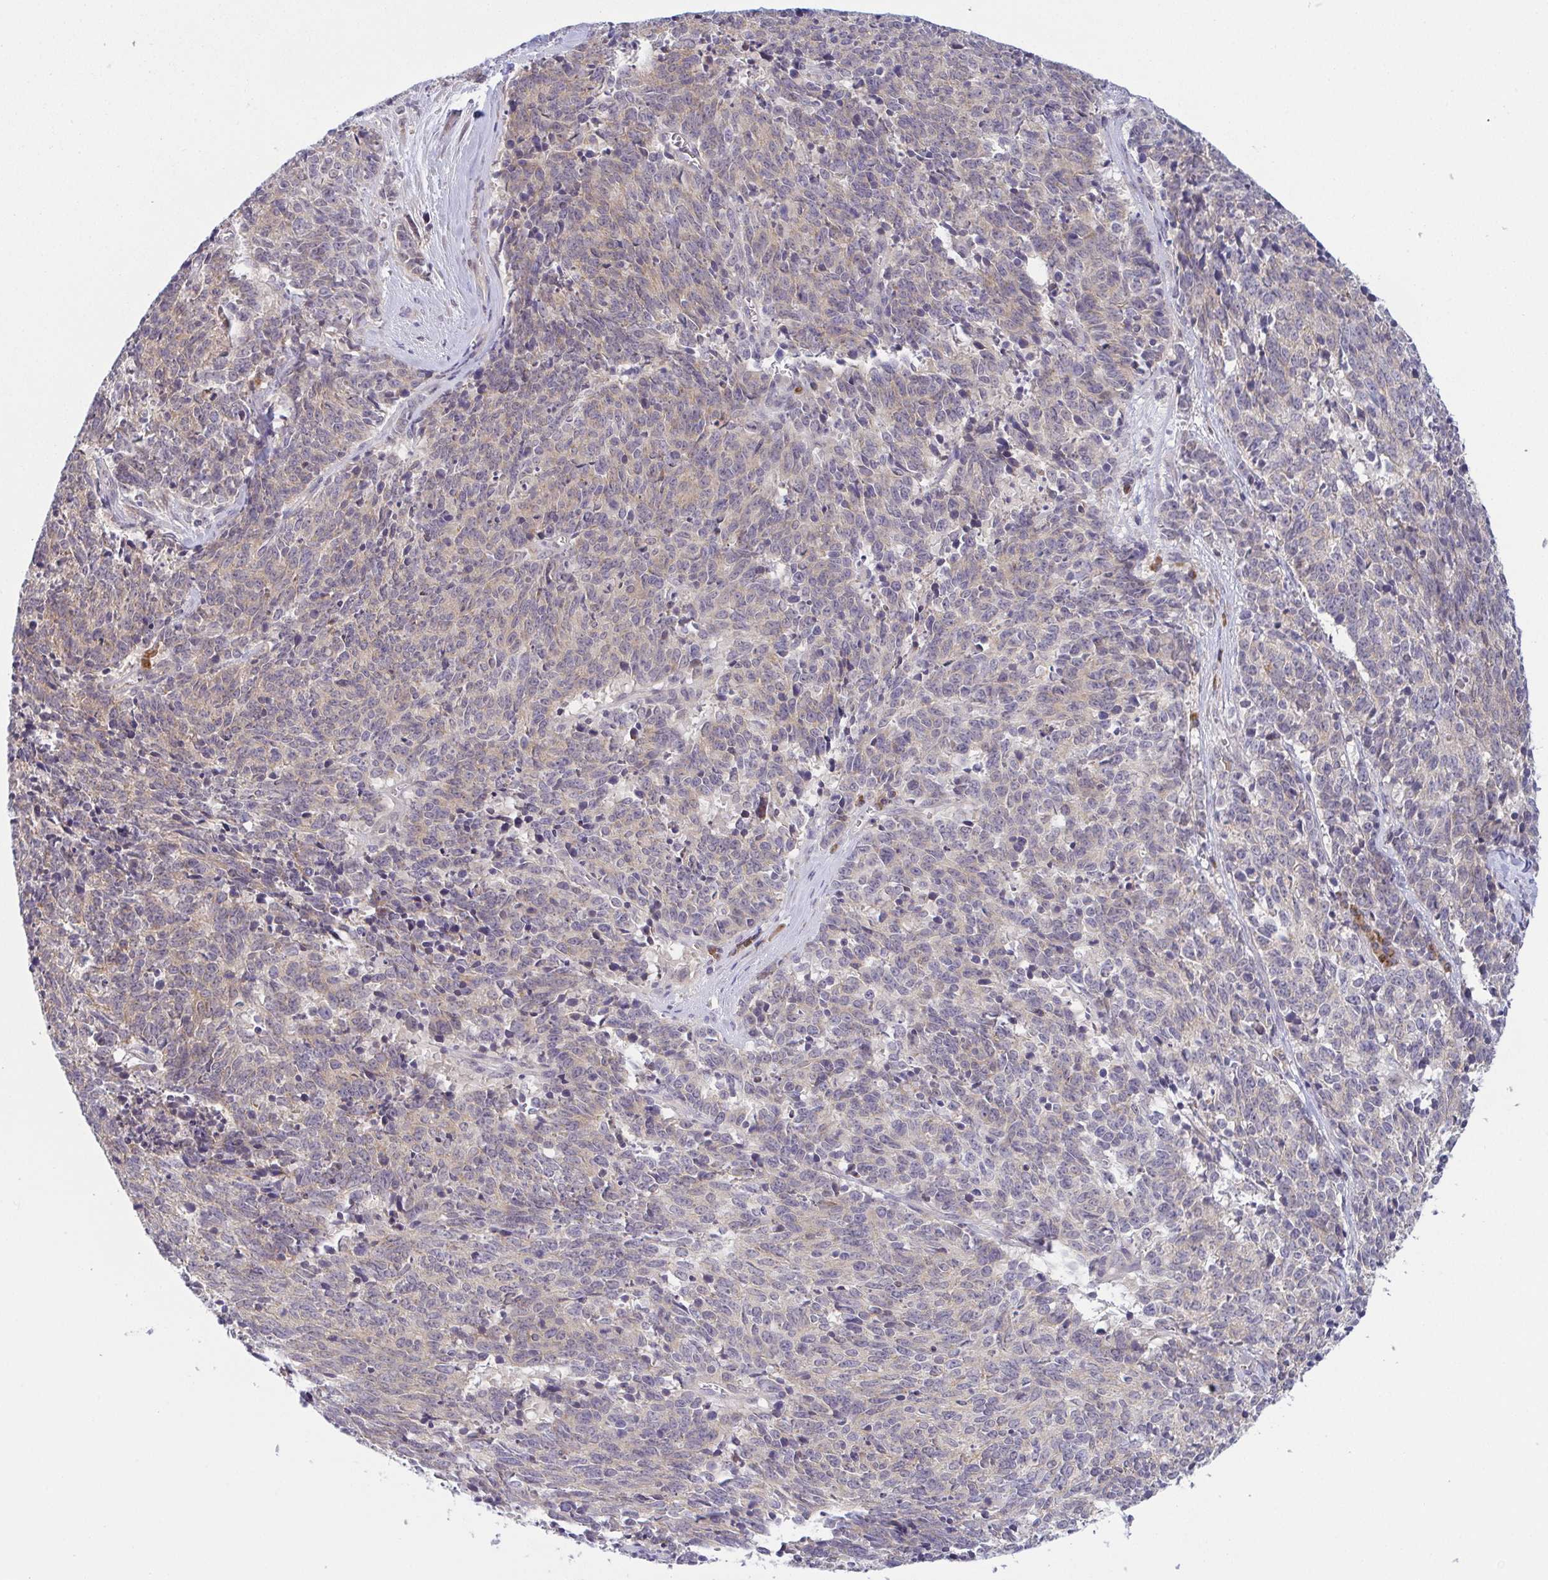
{"staining": {"intensity": "weak", "quantity": "25%-75%", "location": "cytoplasmic/membranous"}, "tissue": "cervical cancer", "cell_type": "Tumor cells", "image_type": "cancer", "snomed": [{"axis": "morphology", "description": "Squamous cell carcinoma, NOS"}, {"axis": "topography", "description": "Cervix"}], "caption": "DAB immunohistochemical staining of squamous cell carcinoma (cervical) reveals weak cytoplasmic/membranous protein staining in about 25%-75% of tumor cells.", "gene": "BCL2L1", "patient": {"sex": "female", "age": 29}}